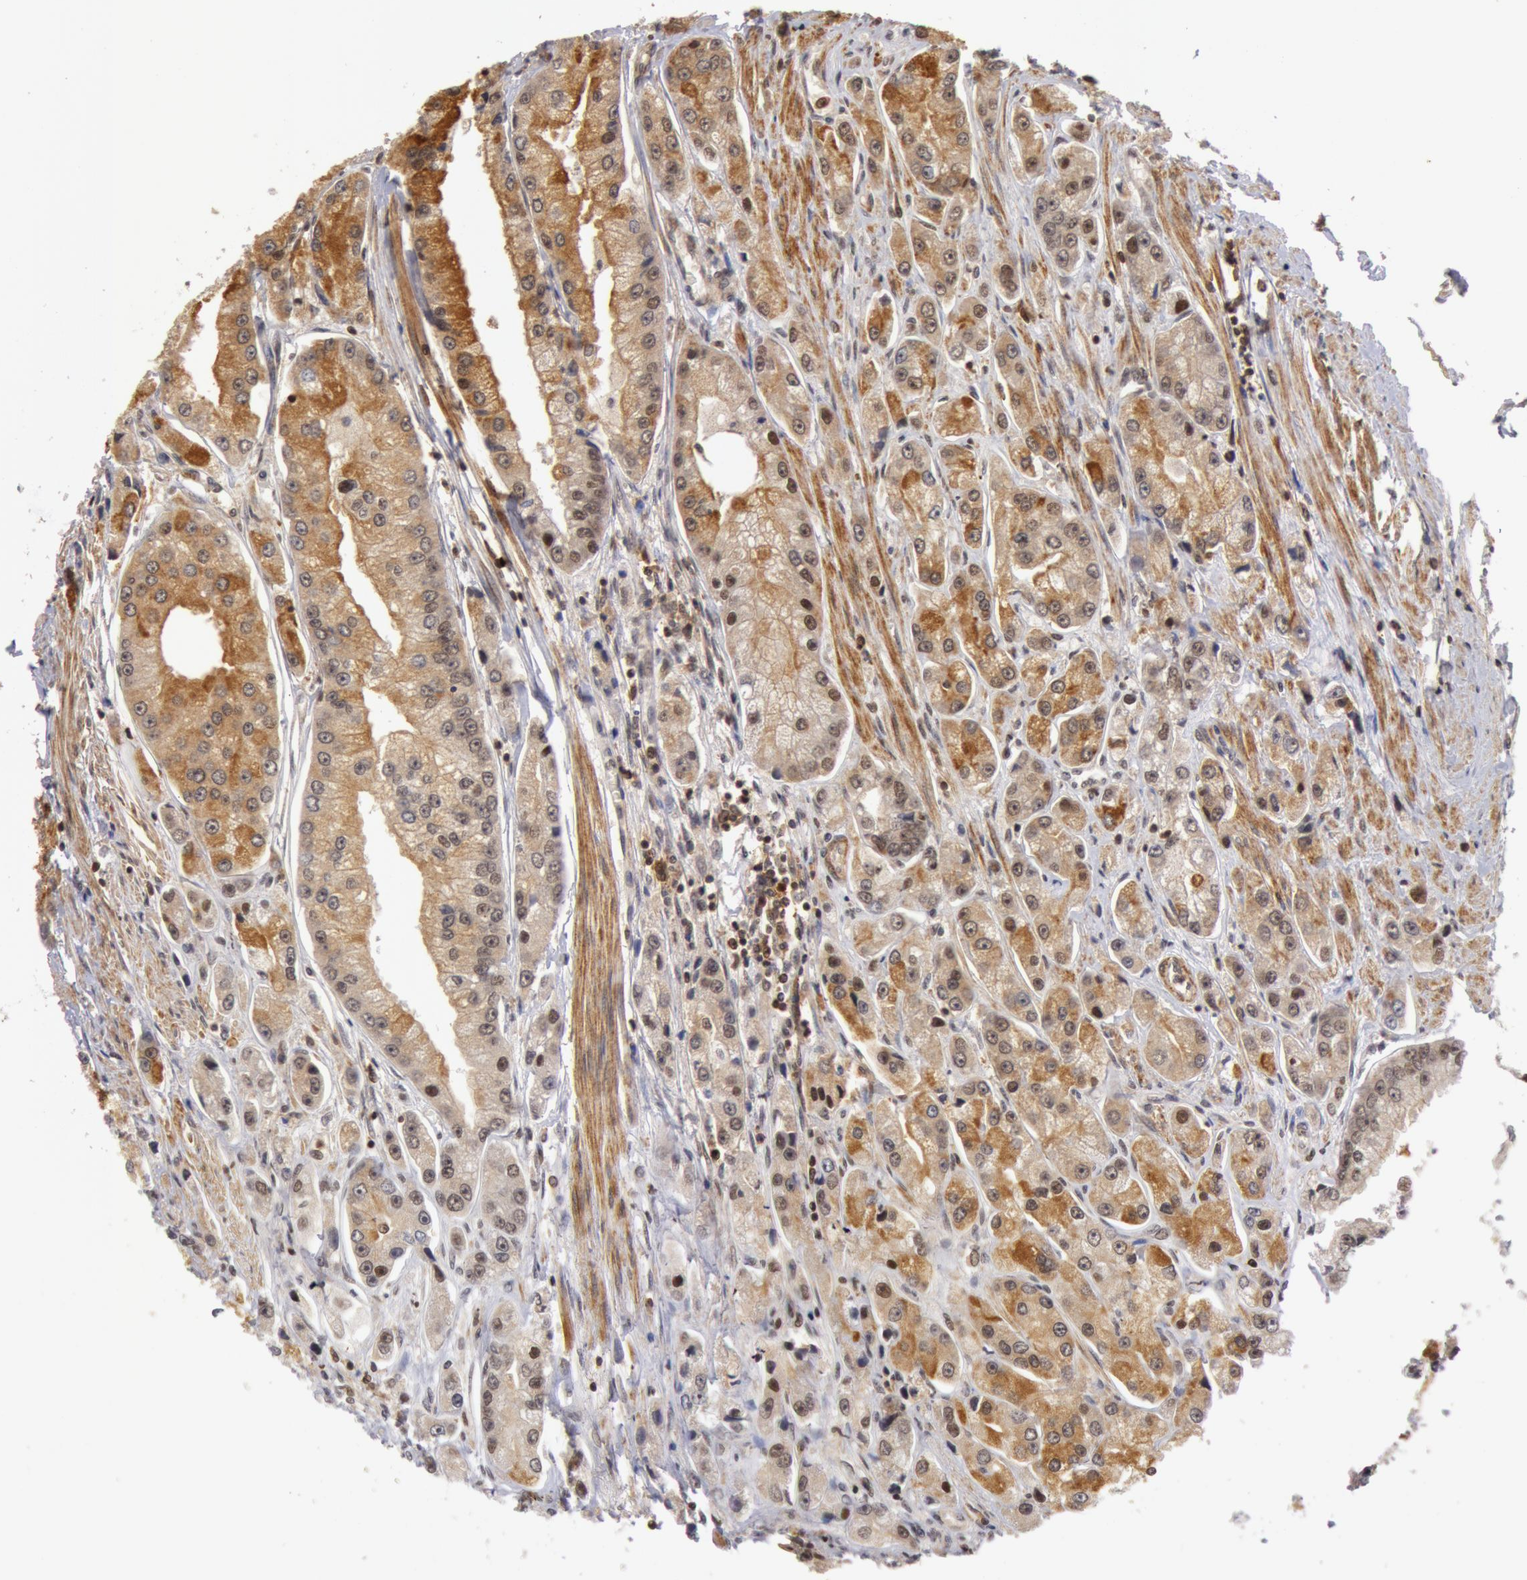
{"staining": {"intensity": "weak", "quantity": "25%-75%", "location": "cytoplasmic/membranous,nuclear"}, "tissue": "prostate cancer", "cell_type": "Tumor cells", "image_type": "cancer", "snomed": [{"axis": "morphology", "description": "Adenocarcinoma, Medium grade"}, {"axis": "topography", "description": "Prostate"}], "caption": "Prostate cancer (adenocarcinoma (medium-grade)) stained with DAB immunohistochemistry (IHC) demonstrates low levels of weak cytoplasmic/membranous and nuclear expression in about 25%-75% of tumor cells.", "gene": "ZNF350", "patient": {"sex": "male", "age": 72}}